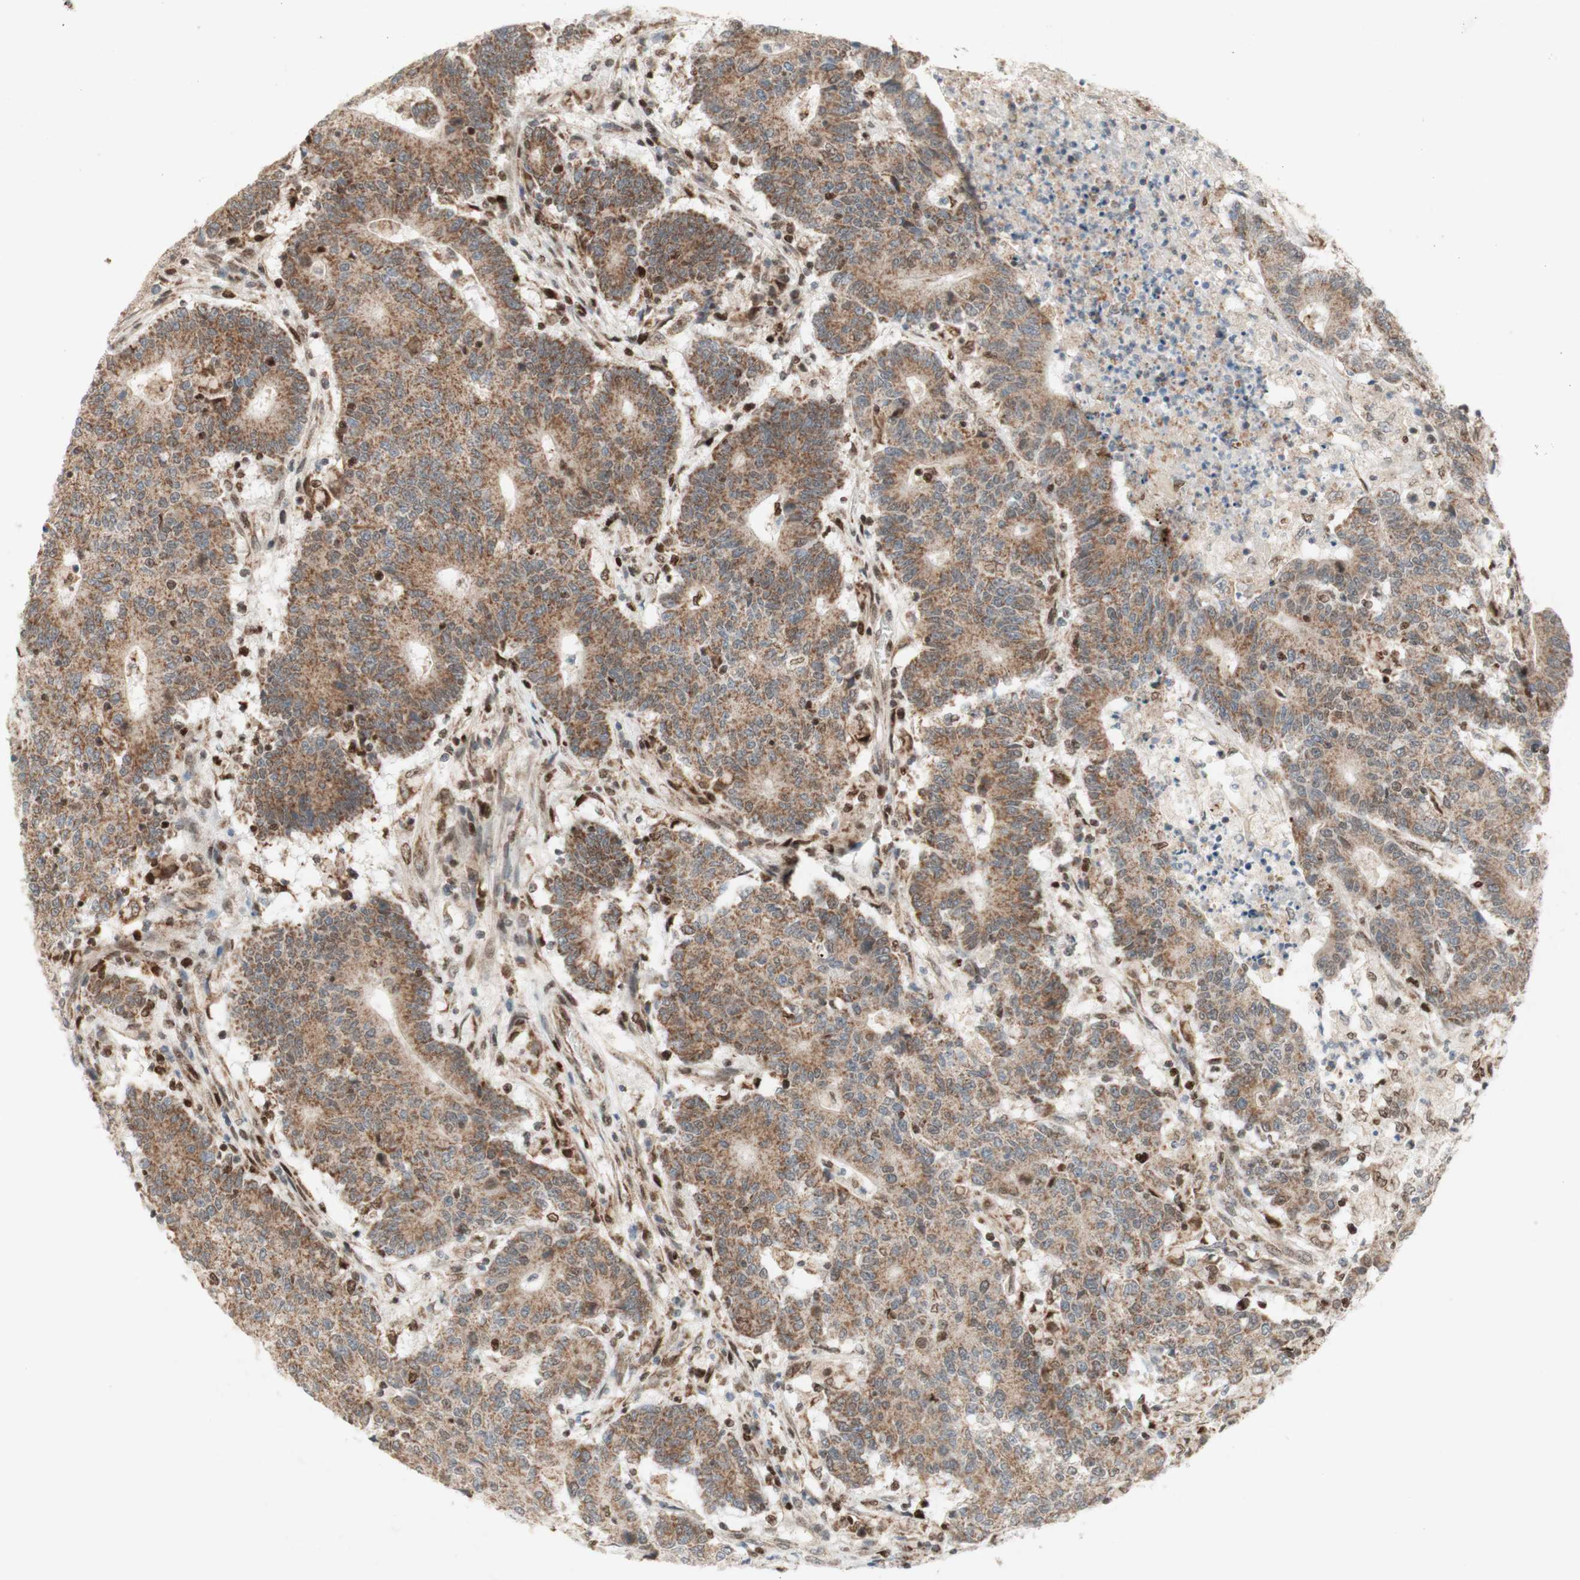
{"staining": {"intensity": "moderate", "quantity": ">75%", "location": "cytoplasmic/membranous"}, "tissue": "colorectal cancer", "cell_type": "Tumor cells", "image_type": "cancer", "snomed": [{"axis": "morphology", "description": "Normal tissue, NOS"}, {"axis": "morphology", "description": "Adenocarcinoma, NOS"}, {"axis": "topography", "description": "Colon"}], "caption": "This is a histology image of immunohistochemistry (IHC) staining of colorectal cancer, which shows moderate positivity in the cytoplasmic/membranous of tumor cells.", "gene": "DNMT3A", "patient": {"sex": "female", "age": 75}}